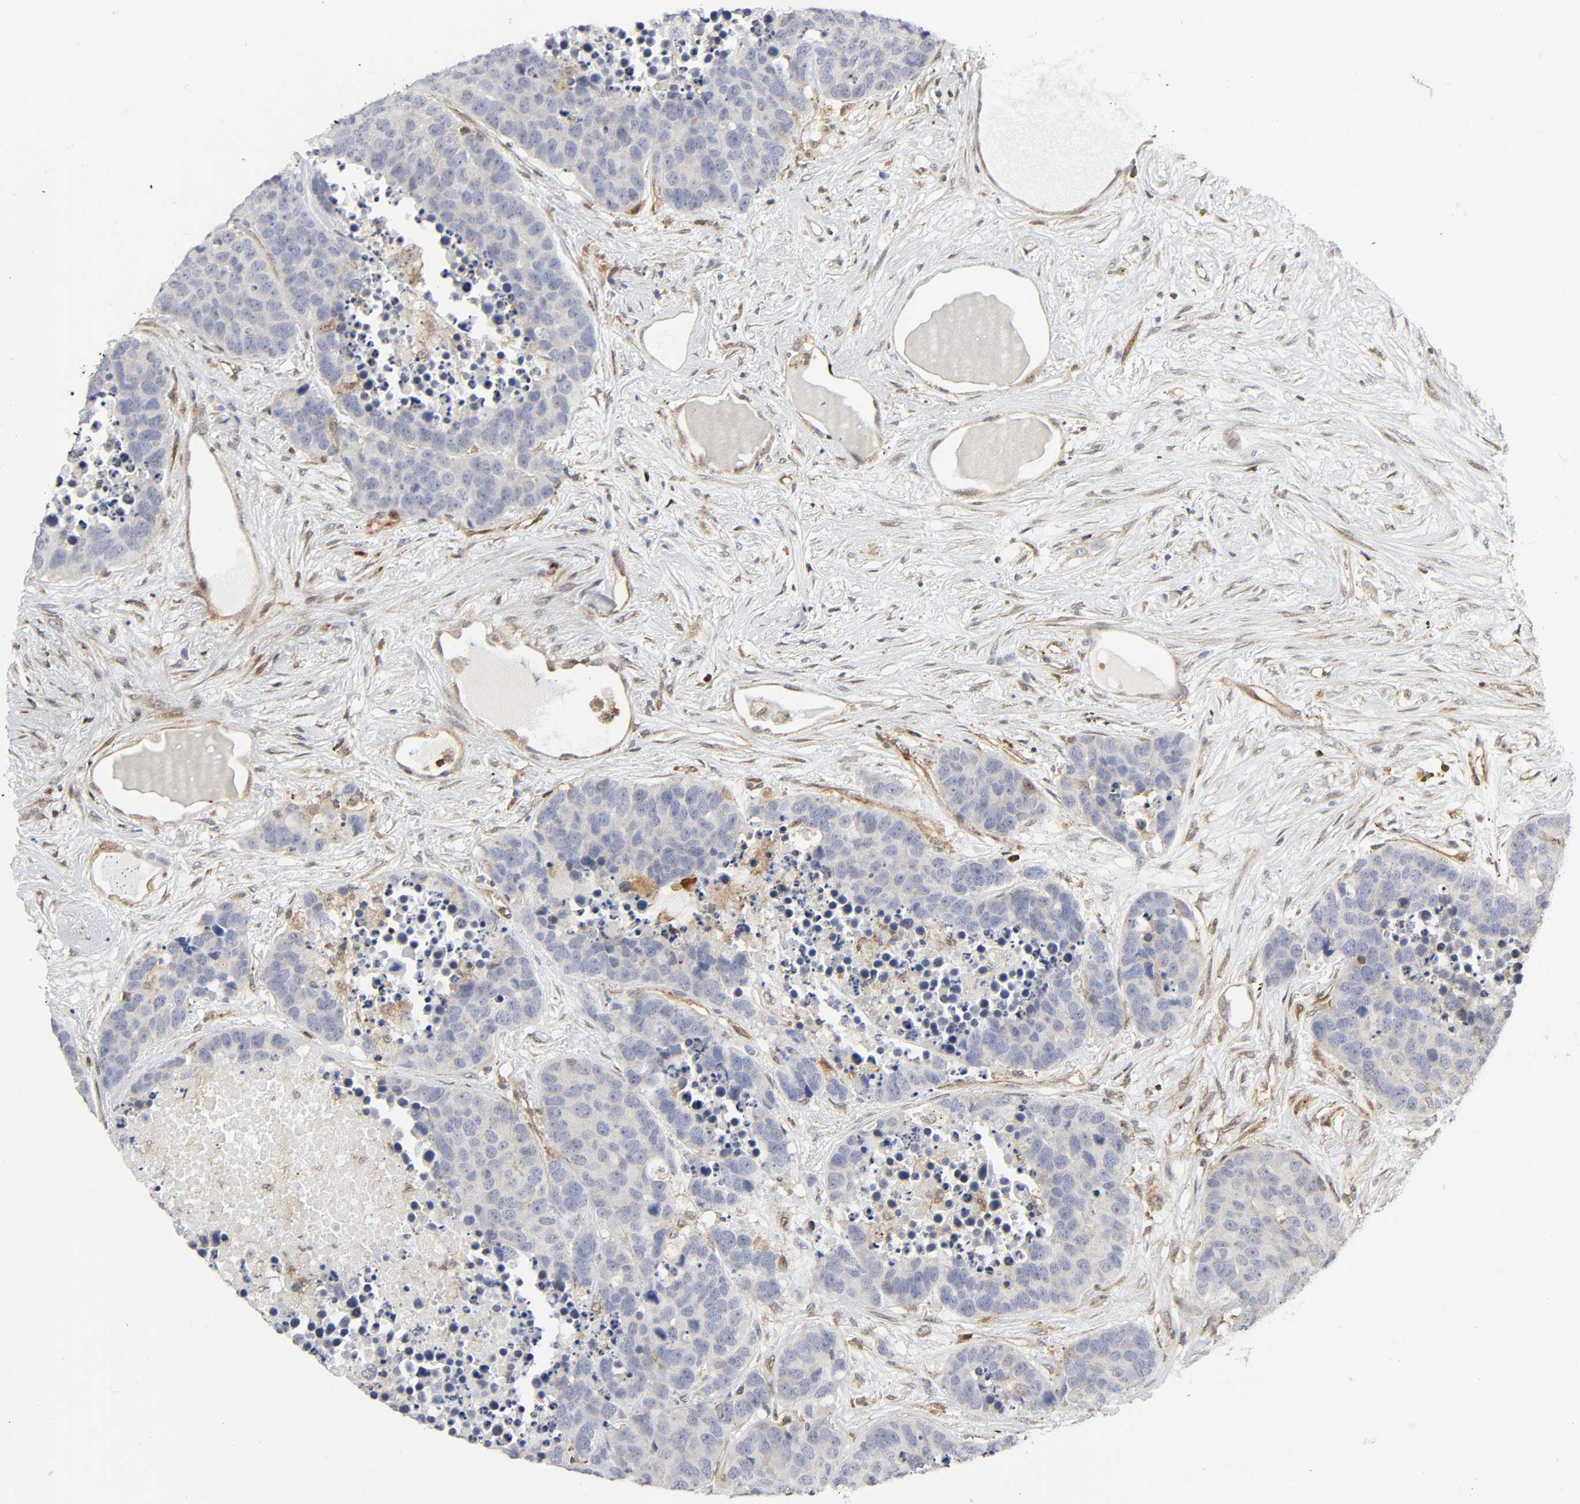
{"staining": {"intensity": "negative", "quantity": "none", "location": "none"}, "tissue": "carcinoid", "cell_type": "Tumor cells", "image_type": "cancer", "snomed": [{"axis": "morphology", "description": "Carcinoid, malignant, NOS"}, {"axis": "topography", "description": "Lung"}], "caption": "DAB immunohistochemical staining of malignant carcinoid exhibits no significant staining in tumor cells. The staining was performed using DAB (3,3'-diaminobenzidine) to visualize the protein expression in brown, while the nuclei were stained in blue with hematoxylin (Magnification: 20x).", "gene": "MAPK1", "patient": {"sex": "male", "age": 60}}